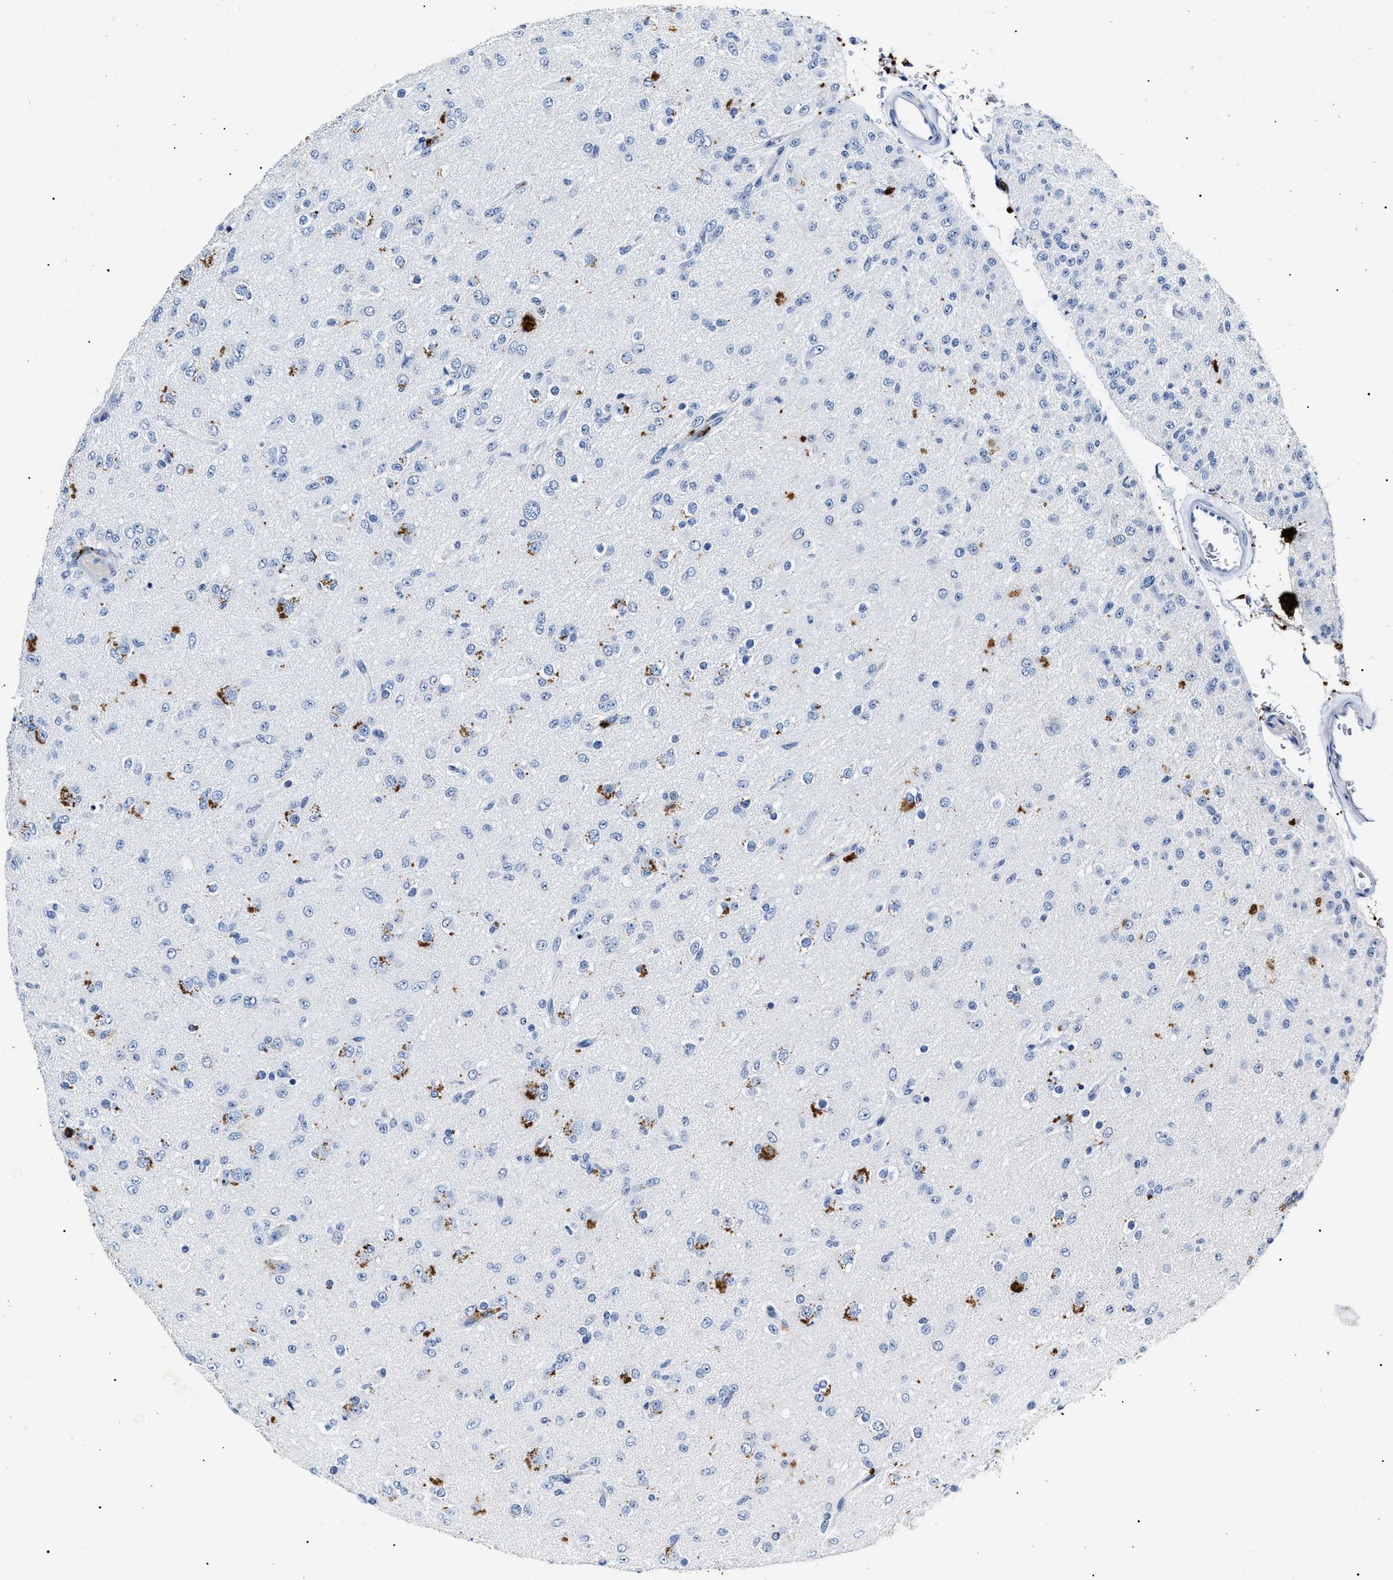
{"staining": {"intensity": "strong", "quantity": "<25%", "location": "cytoplasmic/membranous"}, "tissue": "glioma", "cell_type": "Tumor cells", "image_type": "cancer", "snomed": [{"axis": "morphology", "description": "Glioma, malignant, Low grade"}, {"axis": "topography", "description": "Brain"}], "caption": "Tumor cells reveal medium levels of strong cytoplasmic/membranous expression in approximately <25% of cells in glioma. (brown staining indicates protein expression, while blue staining denotes nuclei).", "gene": "LRRC8E", "patient": {"sex": "male", "age": 65}}